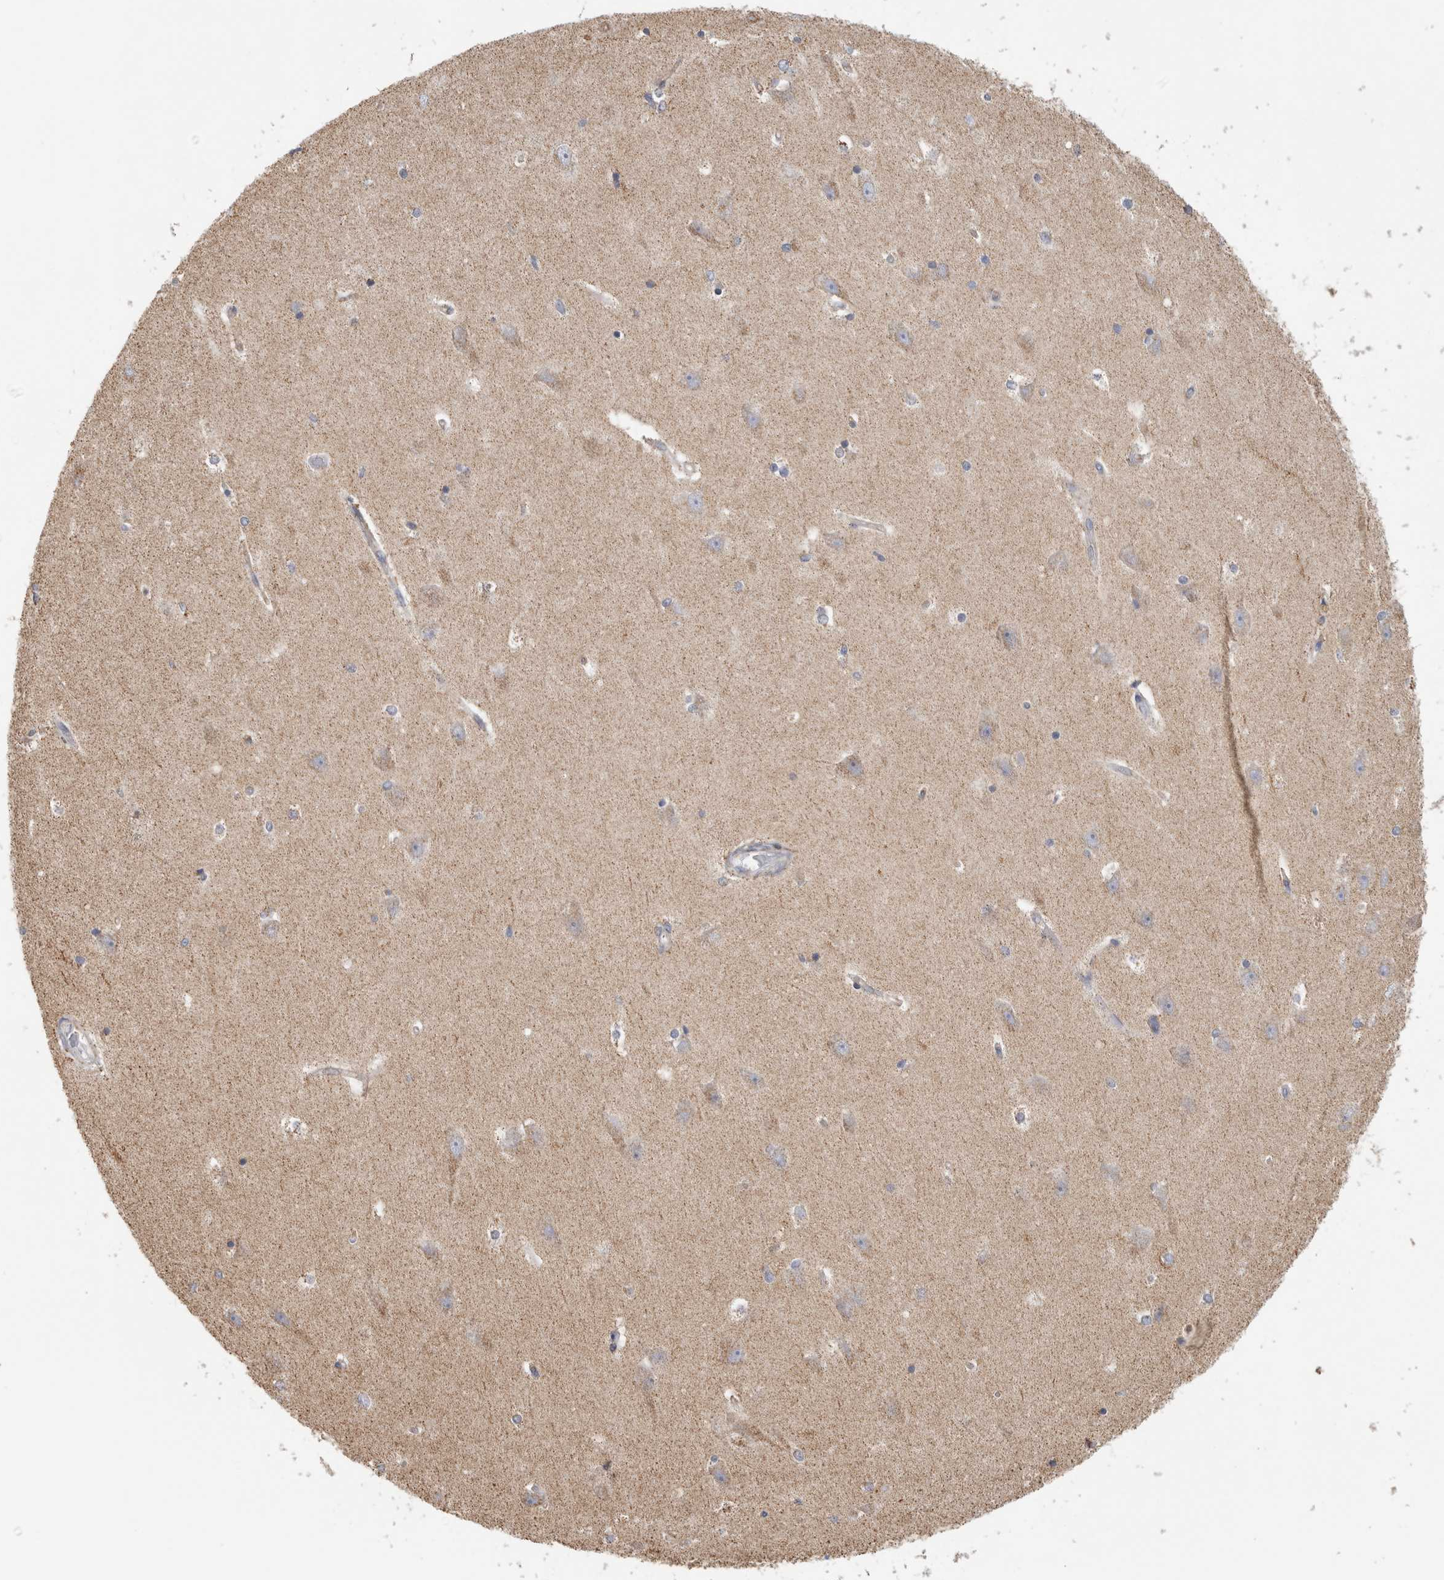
{"staining": {"intensity": "moderate", "quantity": "<25%", "location": "cytoplasmic/membranous"}, "tissue": "hippocampus", "cell_type": "Glial cells", "image_type": "normal", "snomed": [{"axis": "morphology", "description": "Normal tissue, NOS"}, {"axis": "topography", "description": "Hippocampus"}], "caption": "Immunohistochemistry of normal human hippocampus exhibits low levels of moderate cytoplasmic/membranous staining in approximately <25% of glial cells. Nuclei are stained in blue.", "gene": "ST8SIA1", "patient": {"sex": "male", "age": 45}}